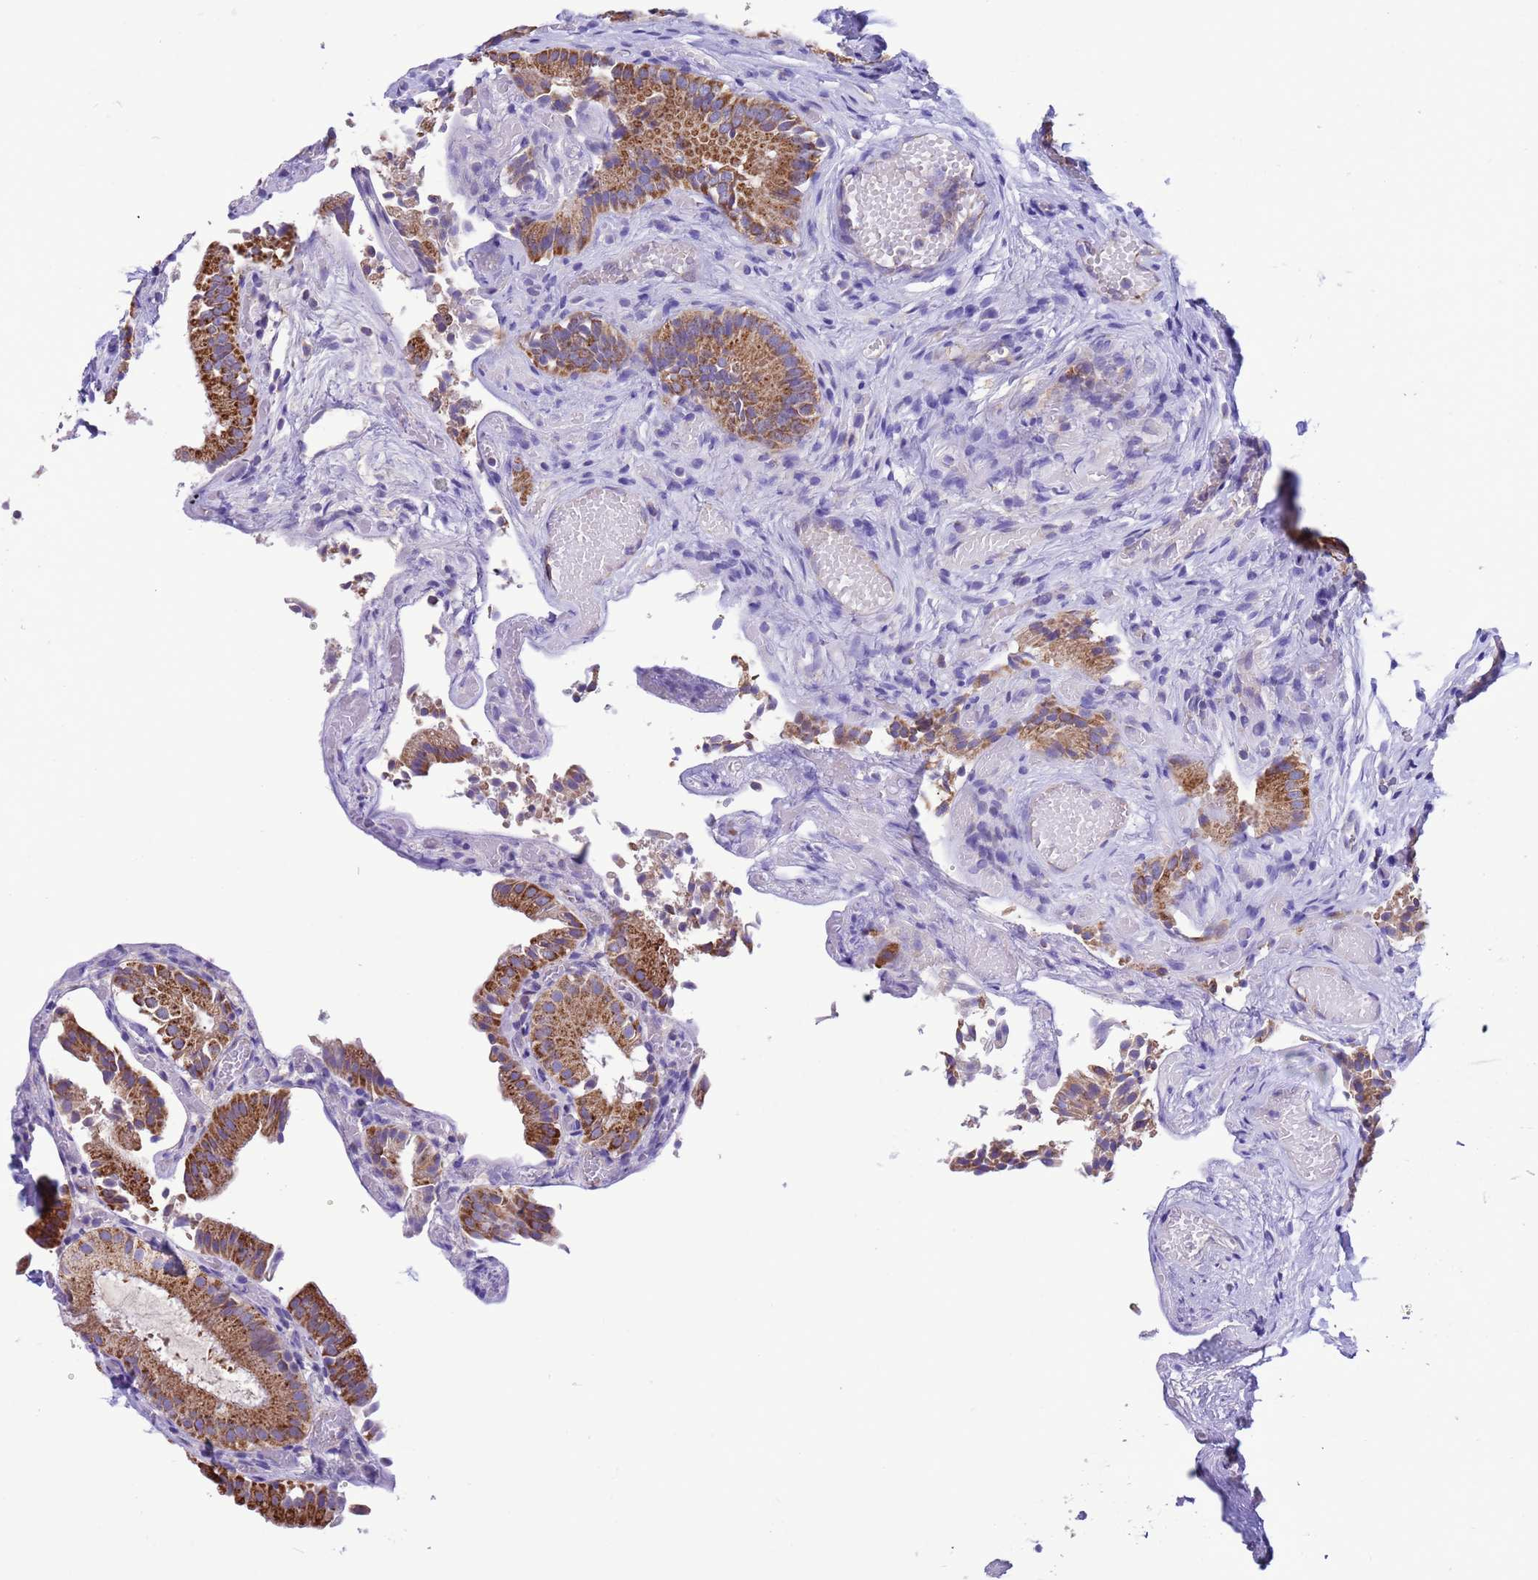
{"staining": {"intensity": "moderate", "quantity": ">75%", "location": "cytoplasmic/membranous"}, "tissue": "gallbladder", "cell_type": "Glandular cells", "image_type": "normal", "snomed": [{"axis": "morphology", "description": "Normal tissue, NOS"}, {"axis": "topography", "description": "Gallbladder"}], "caption": "Immunohistochemistry (IHC) histopathology image of normal human gallbladder stained for a protein (brown), which exhibits medium levels of moderate cytoplasmic/membranous positivity in about >75% of glandular cells.", "gene": "CCDC191", "patient": {"sex": "female", "age": 47}}